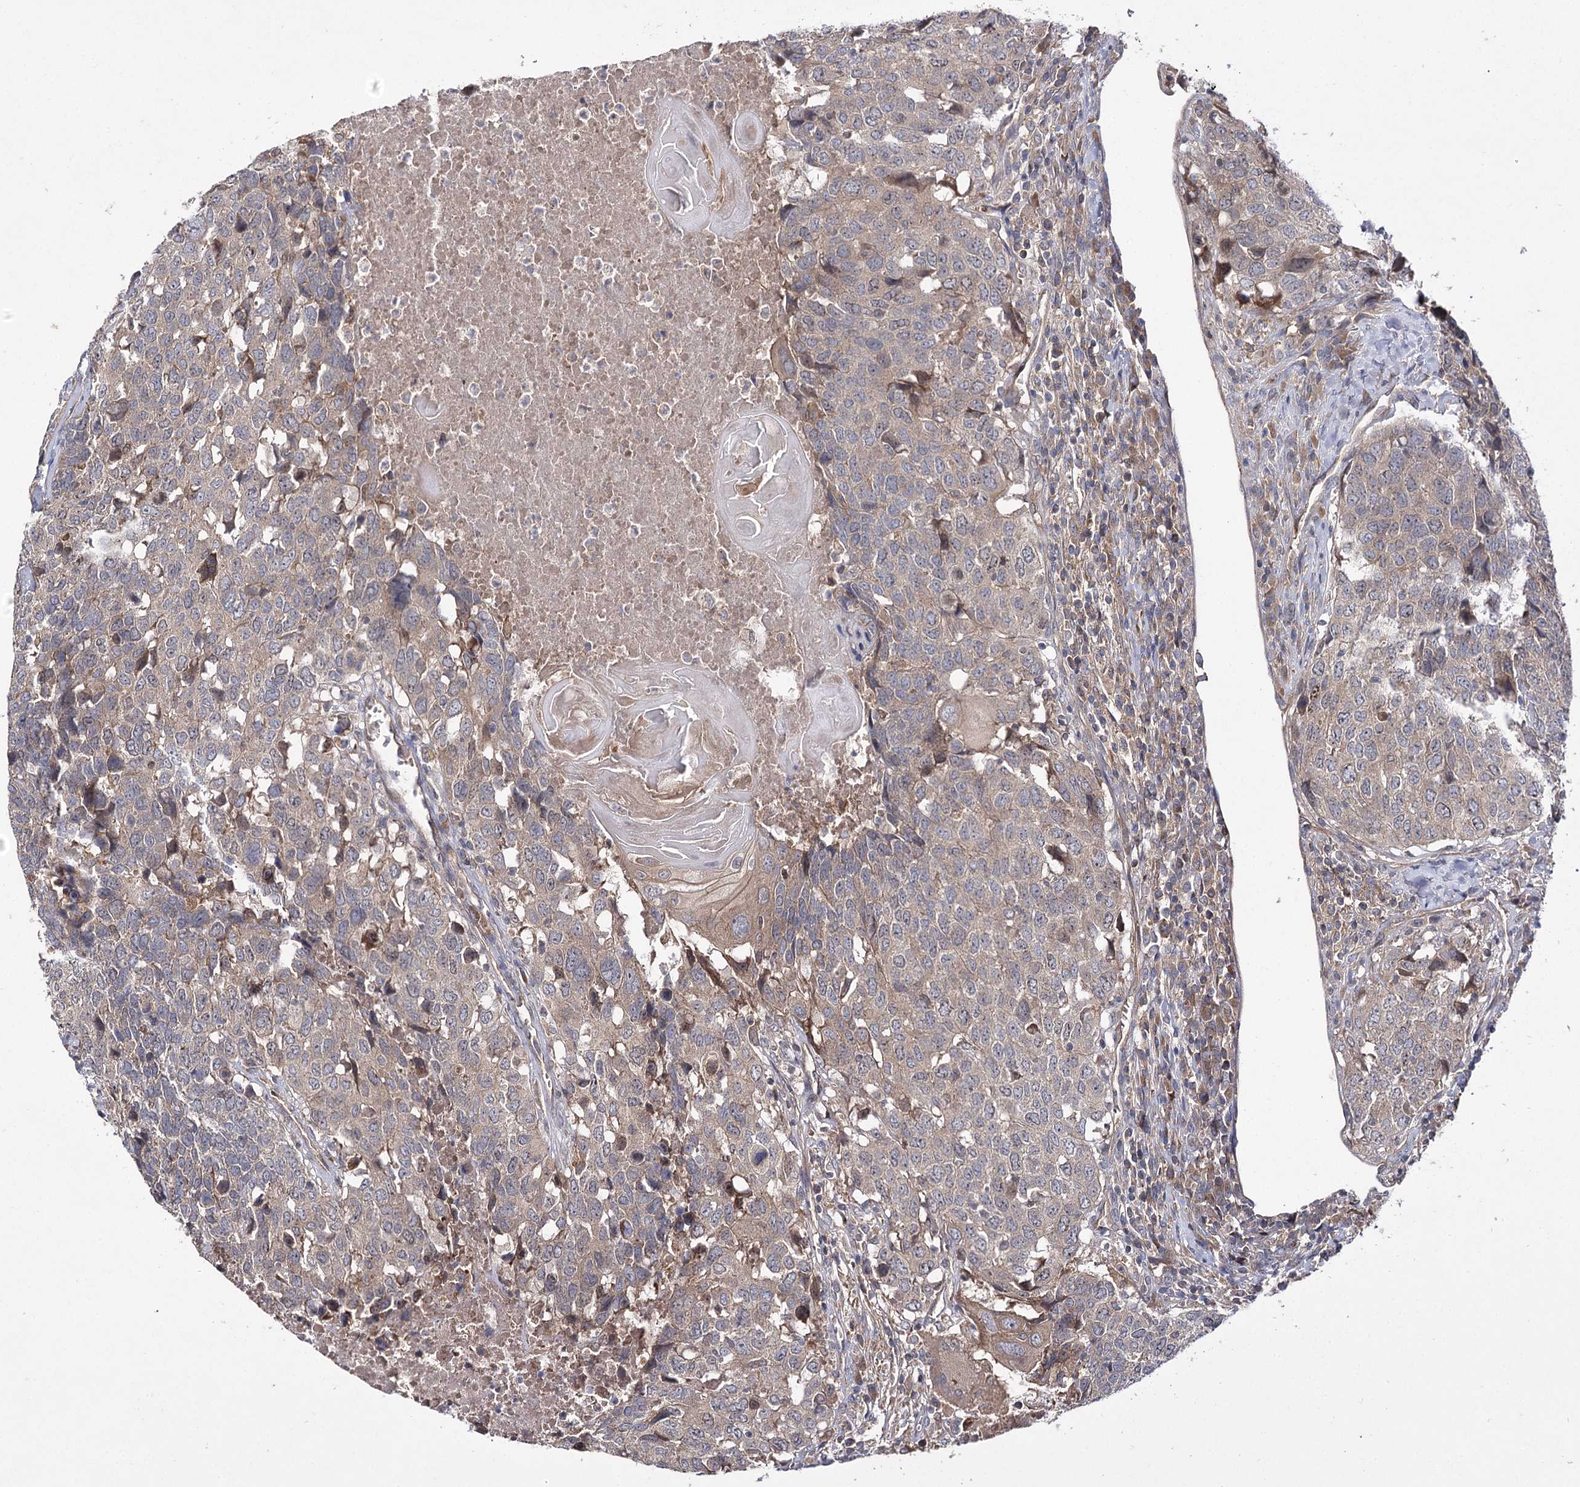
{"staining": {"intensity": "moderate", "quantity": "<25%", "location": "cytoplasmic/membranous"}, "tissue": "head and neck cancer", "cell_type": "Tumor cells", "image_type": "cancer", "snomed": [{"axis": "morphology", "description": "Squamous cell carcinoma, NOS"}, {"axis": "topography", "description": "Head-Neck"}], "caption": "Brown immunohistochemical staining in head and neck cancer demonstrates moderate cytoplasmic/membranous staining in about <25% of tumor cells.", "gene": "BCR", "patient": {"sex": "male", "age": 66}}